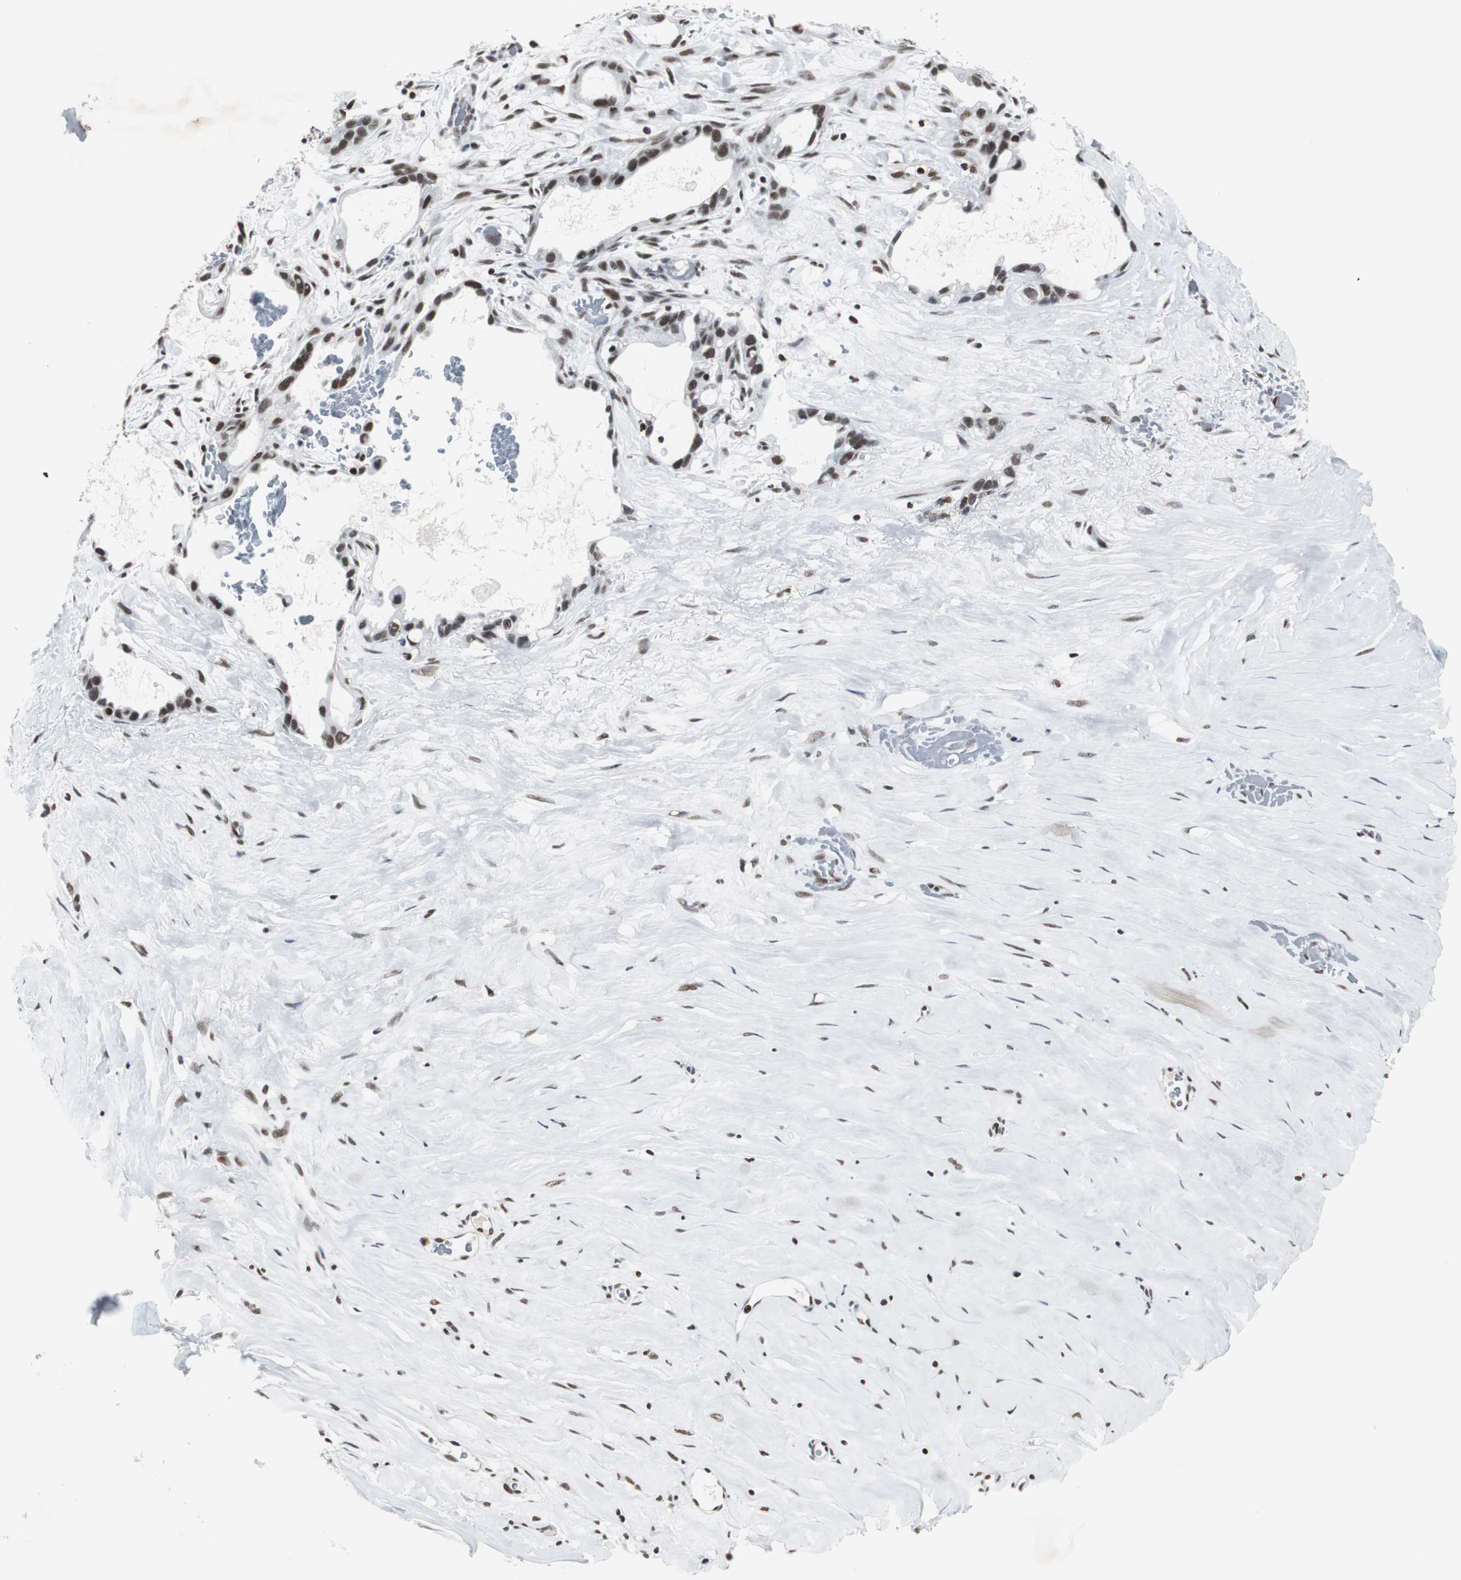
{"staining": {"intensity": "moderate", "quantity": ">75%", "location": "nuclear"}, "tissue": "liver cancer", "cell_type": "Tumor cells", "image_type": "cancer", "snomed": [{"axis": "morphology", "description": "Cholangiocarcinoma"}, {"axis": "topography", "description": "Liver"}], "caption": "Protein expression analysis of human liver cancer (cholangiocarcinoma) reveals moderate nuclear staining in approximately >75% of tumor cells. The protein of interest is stained brown, and the nuclei are stained in blue (DAB (3,3'-diaminobenzidine) IHC with brightfield microscopy, high magnification).", "gene": "RAD9A", "patient": {"sex": "female", "age": 65}}